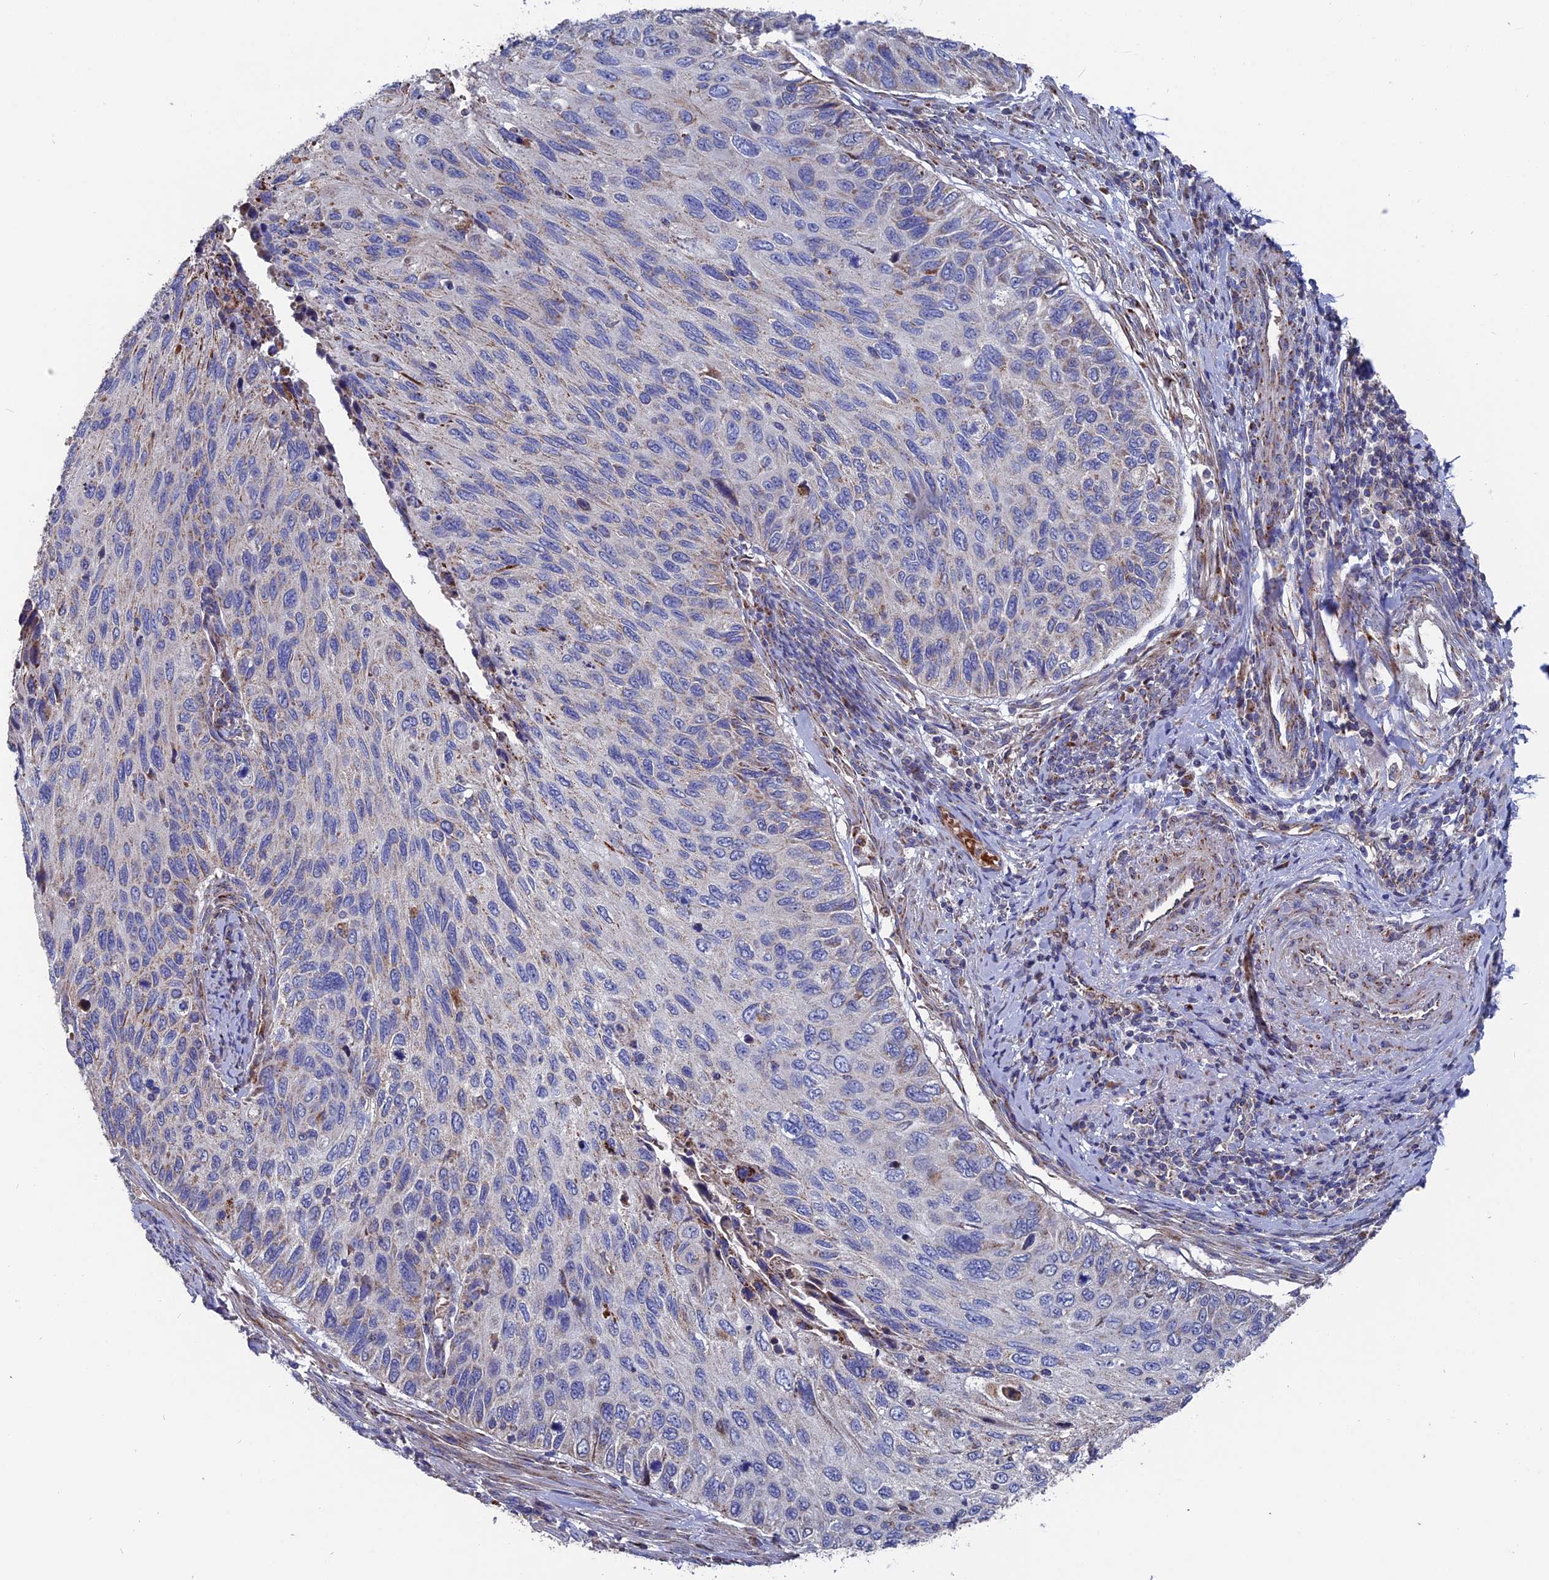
{"staining": {"intensity": "weak", "quantity": "<25%", "location": "cytoplasmic/membranous"}, "tissue": "cervical cancer", "cell_type": "Tumor cells", "image_type": "cancer", "snomed": [{"axis": "morphology", "description": "Squamous cell carcinoma, NOS"}, {"axis": "topography", "description": "Cervix"}], "caption": "Squamous cell carcinoma (cervical) stained for a protein using immunohistochemistry (IHC) reveals no staining tumor cells.", "gene": "TGFA", "patient": {"sex": "female", "age": 70}}